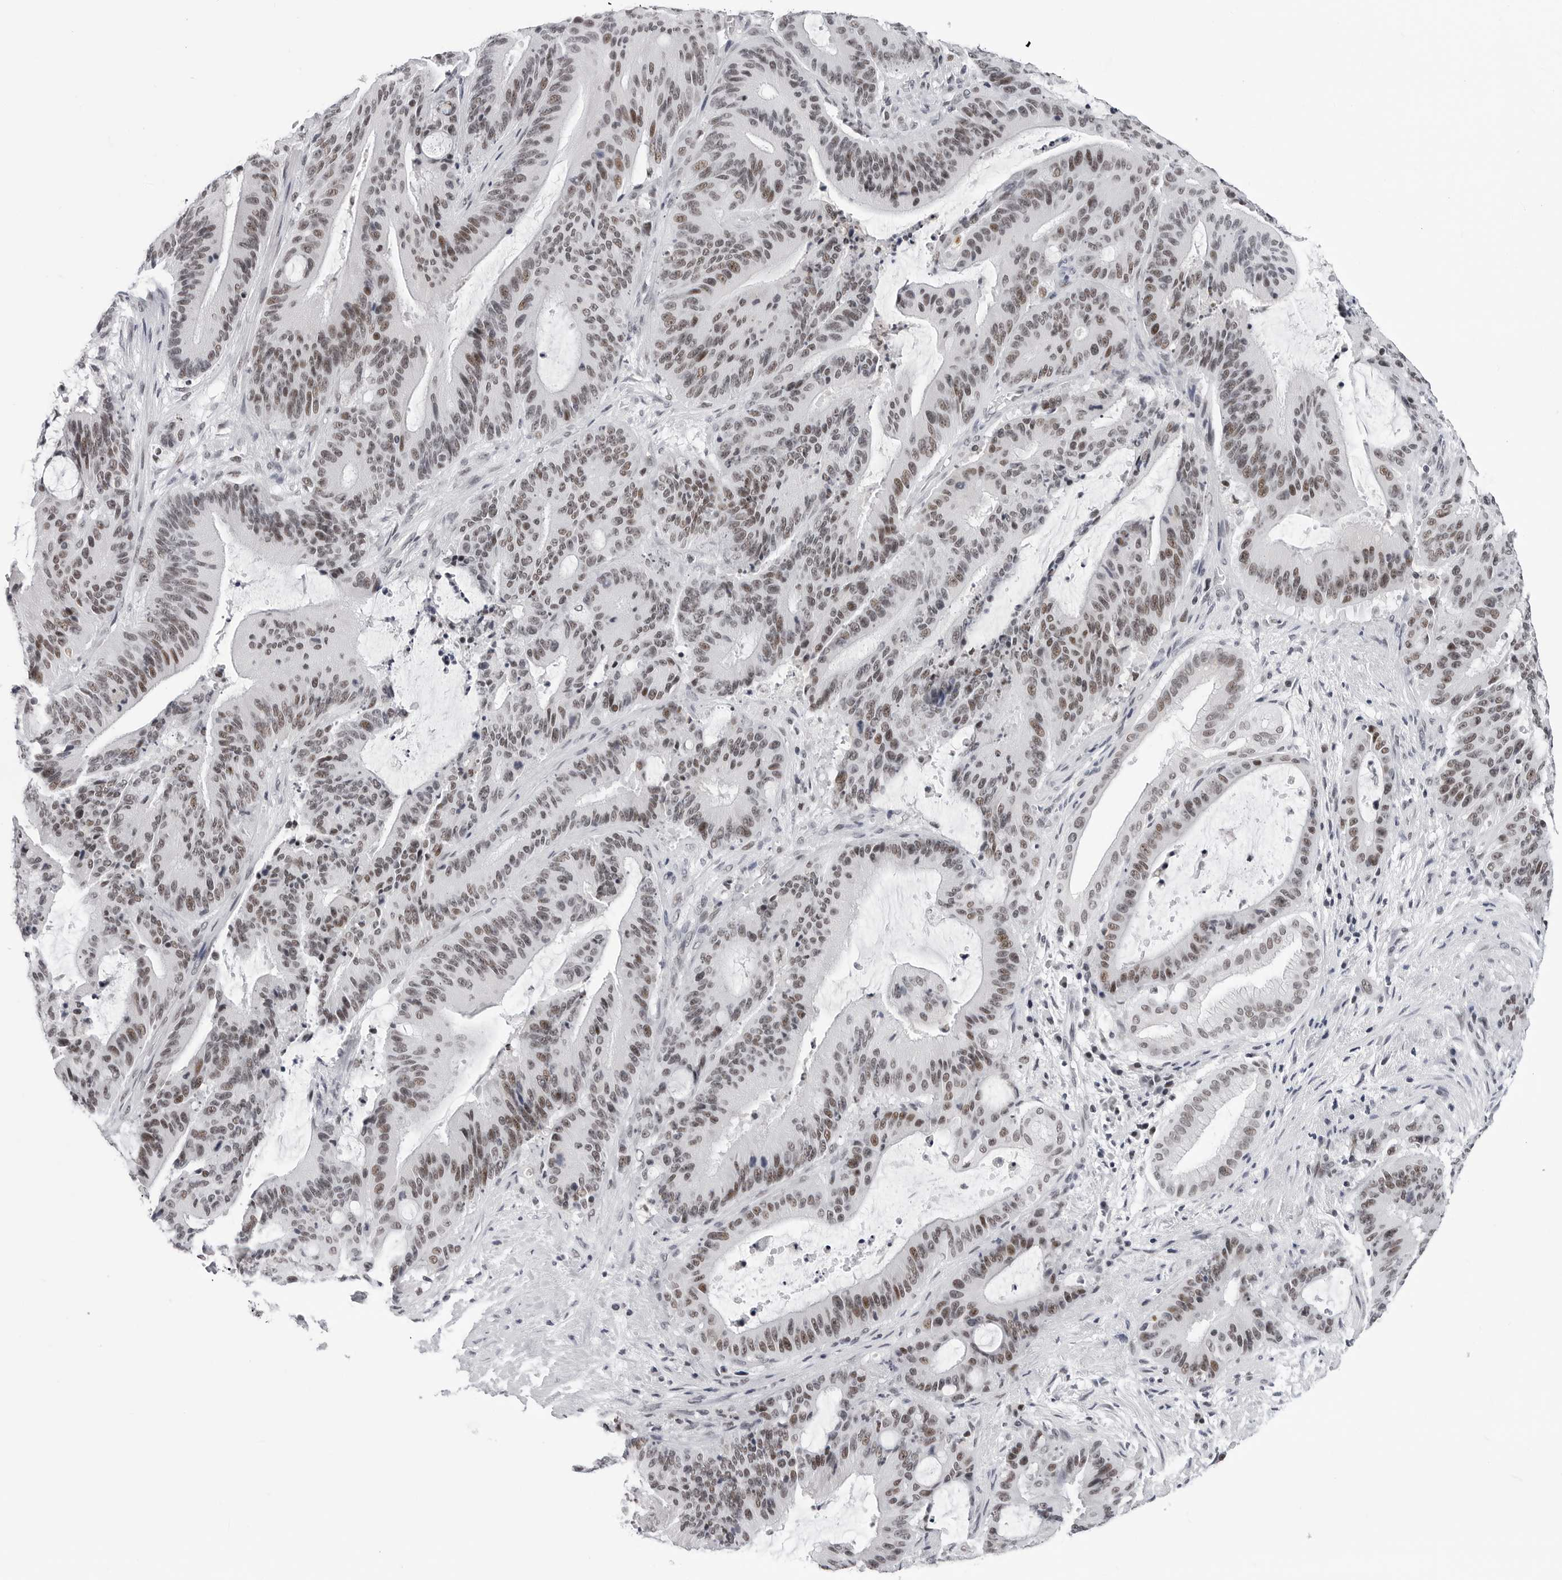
{"staining": {"intensity": "moderate", "quantity": ">75%", "location": "nuclear"}, "tissue": "liver cancer", "cell_type": "Tumor cells", "image_type": "cancer", "snomed": [{"axis": "morphology", "description": "Normal tissue, NOS"}, {"axis": "morphology", "description": "Cholangiocarcinoma"}, {"axis": "topography", "description": "Liver"}, {"axis": "topography", "description": "Peripheral nerve tissue"}], "caption": "A high-resolution photomicrograph shows IHC staining of liver cancer (cholangiocarcinoma), which exhibits moderate nuclear positivity in about >75% of tumor cells.", "gene": "SF3B4", "patient": {"sex": "female", "age": 73}}